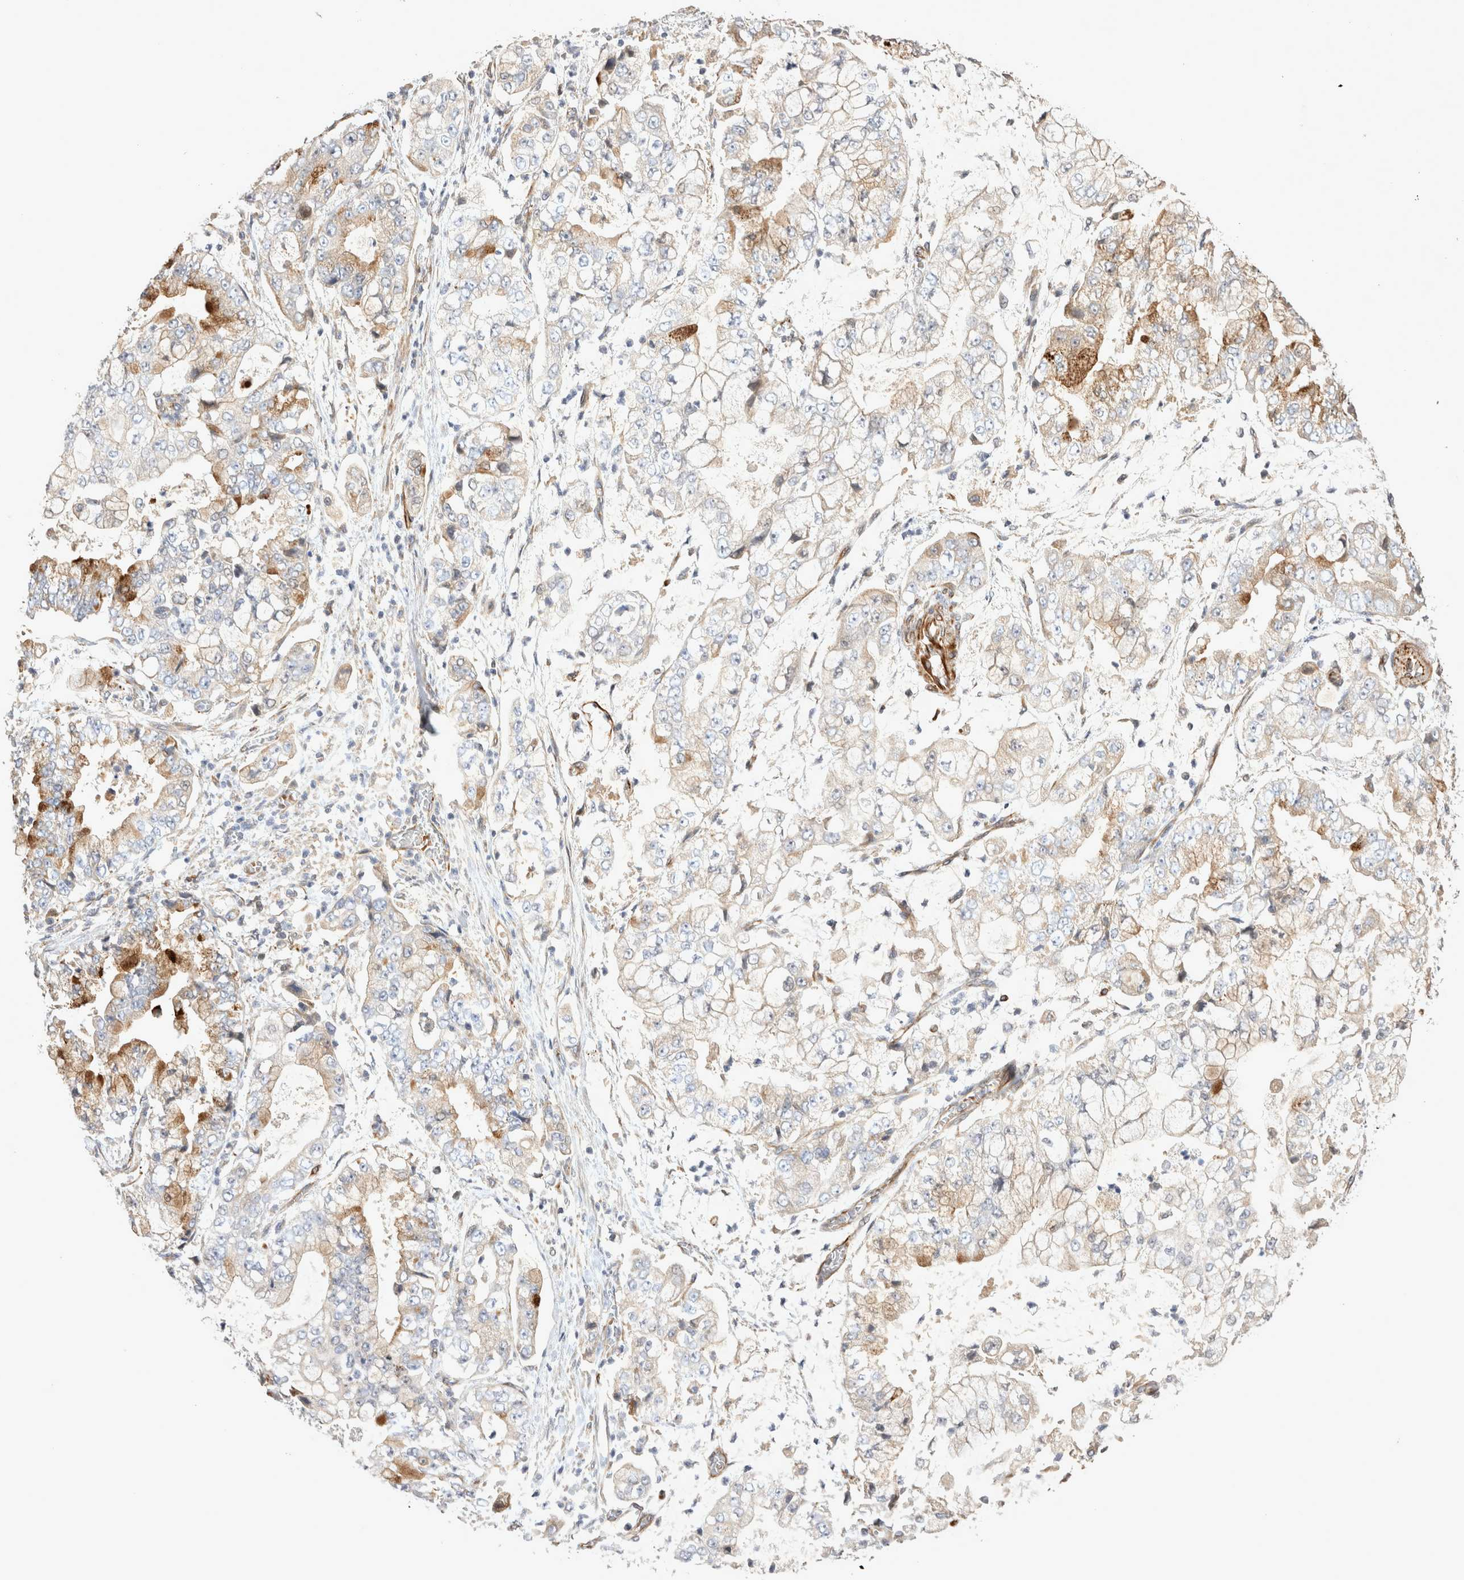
{"staining": {"intensity": "moderate", "quantity": "<25%", "location": "cytoplasmic/membranous"}, "tissue": "stomach cancer", "cell_type": "Tumor cells", "image_type": "cancer", "snomed": [{"axis": "morphology", "description": "Adenocarcinoma, NOS"}, {"axis": "topography", "description": "Stomach"}], "caption": "Brown immunohistochemical staining in human stomach cancer (adenocarcinoma) shows moderate cytoplasmic/membranous staining in about <25% of tumor cells.", "gene": "NMU", "patient": {"sex": "male", "age": 76}}